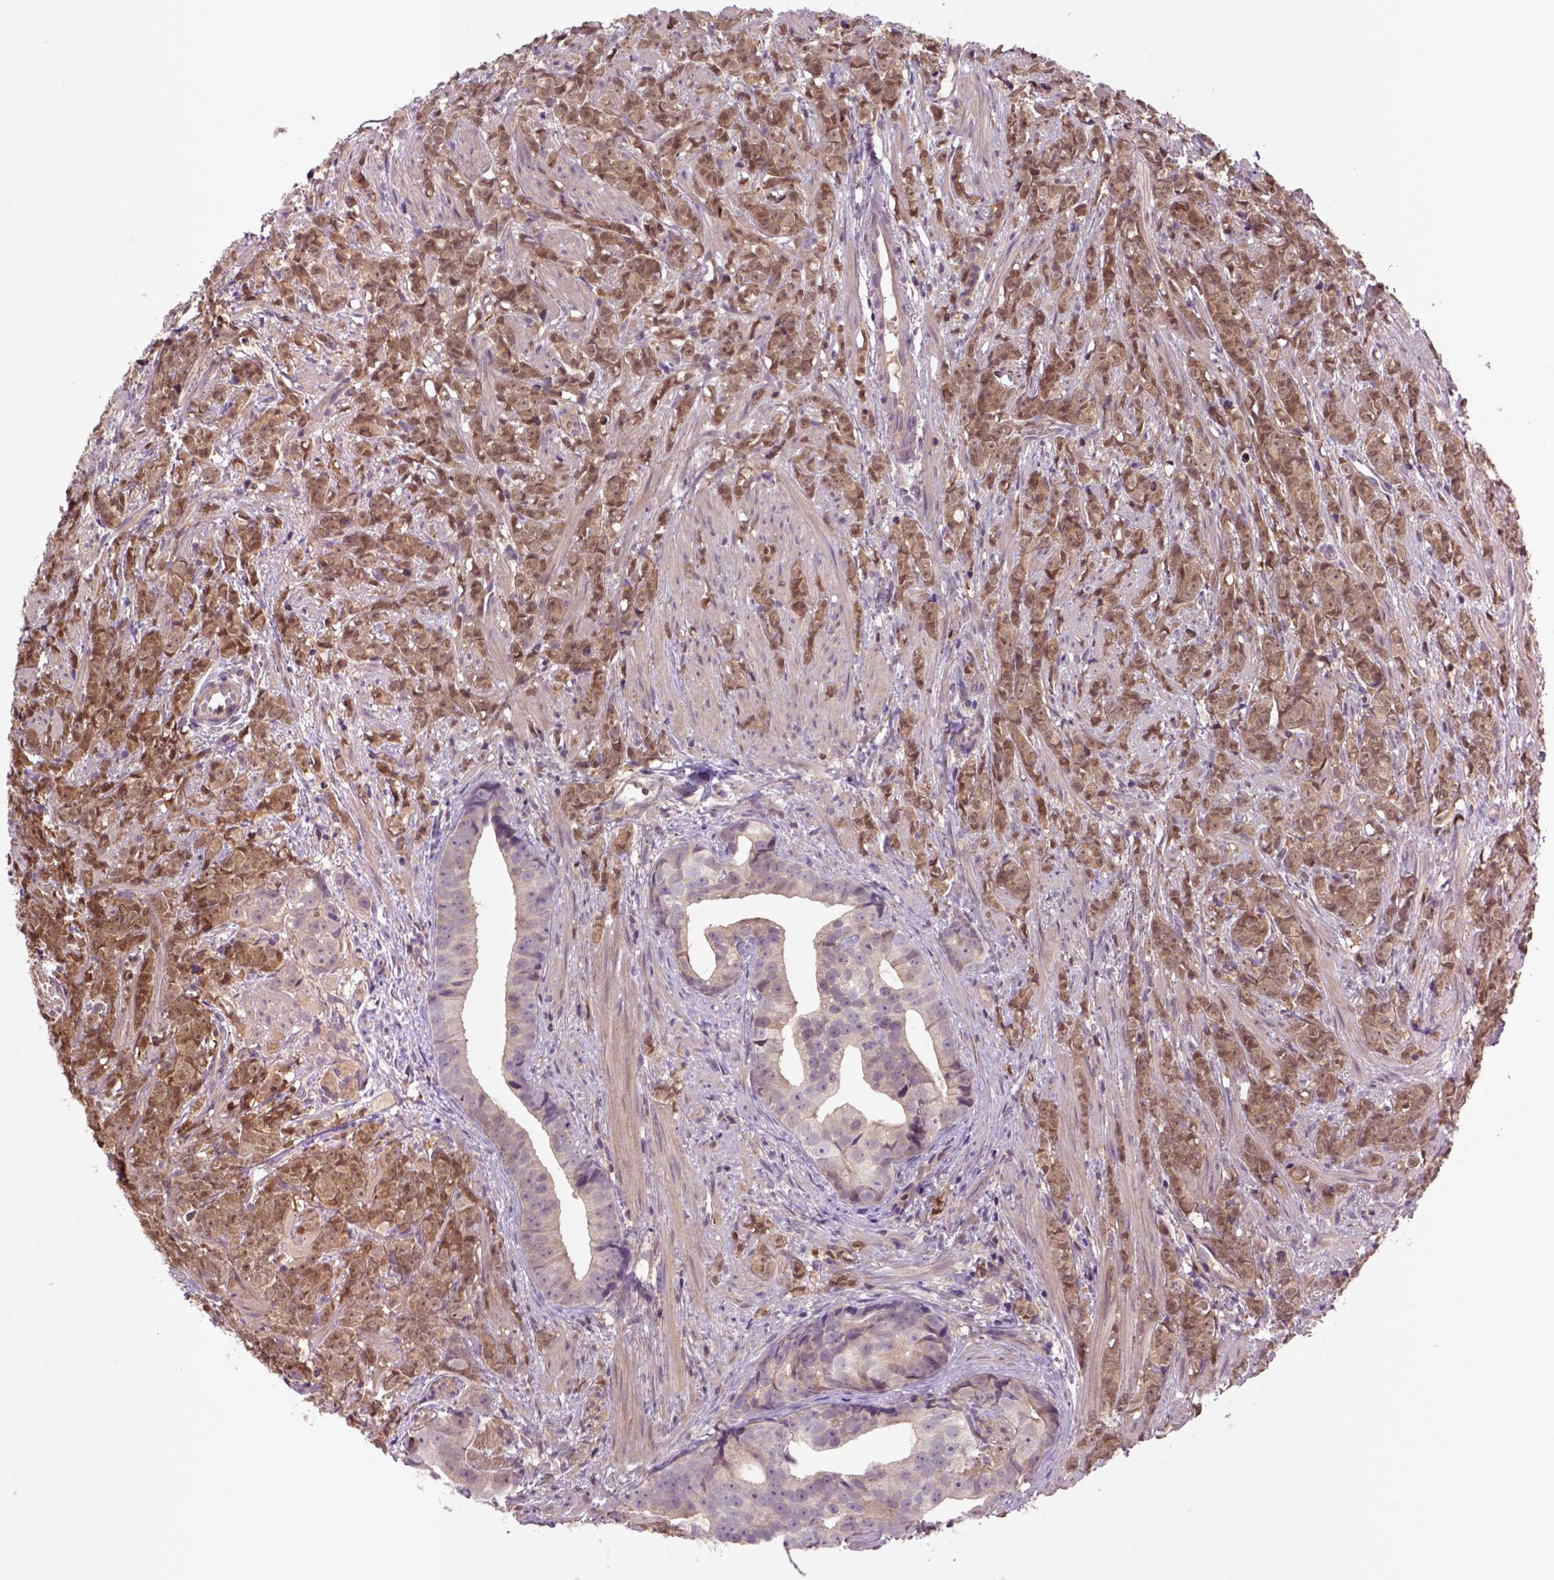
{"staining": {"intensity": "moderate", "quantity": ">75%", "location": "cytoplasmic/membranous,nuclear"}, "tissue": "prostate cancer", "cell_type": "Tumor cells", "image_type": "cancer", "snomed": [{"axis": "morphology", "description": "Adenocarcinoma, High grade"}, {"axis": "topography", "description": "Prostate"}], "caption": "Tumor cells show moderate cytoplasmic/membranous and nuclear positivity in approximately >75% of cells in prostate adenocarcinoma (high-grade).", "gene": "HSPBP1", "patient": {"sex": "male", "age": 81}}